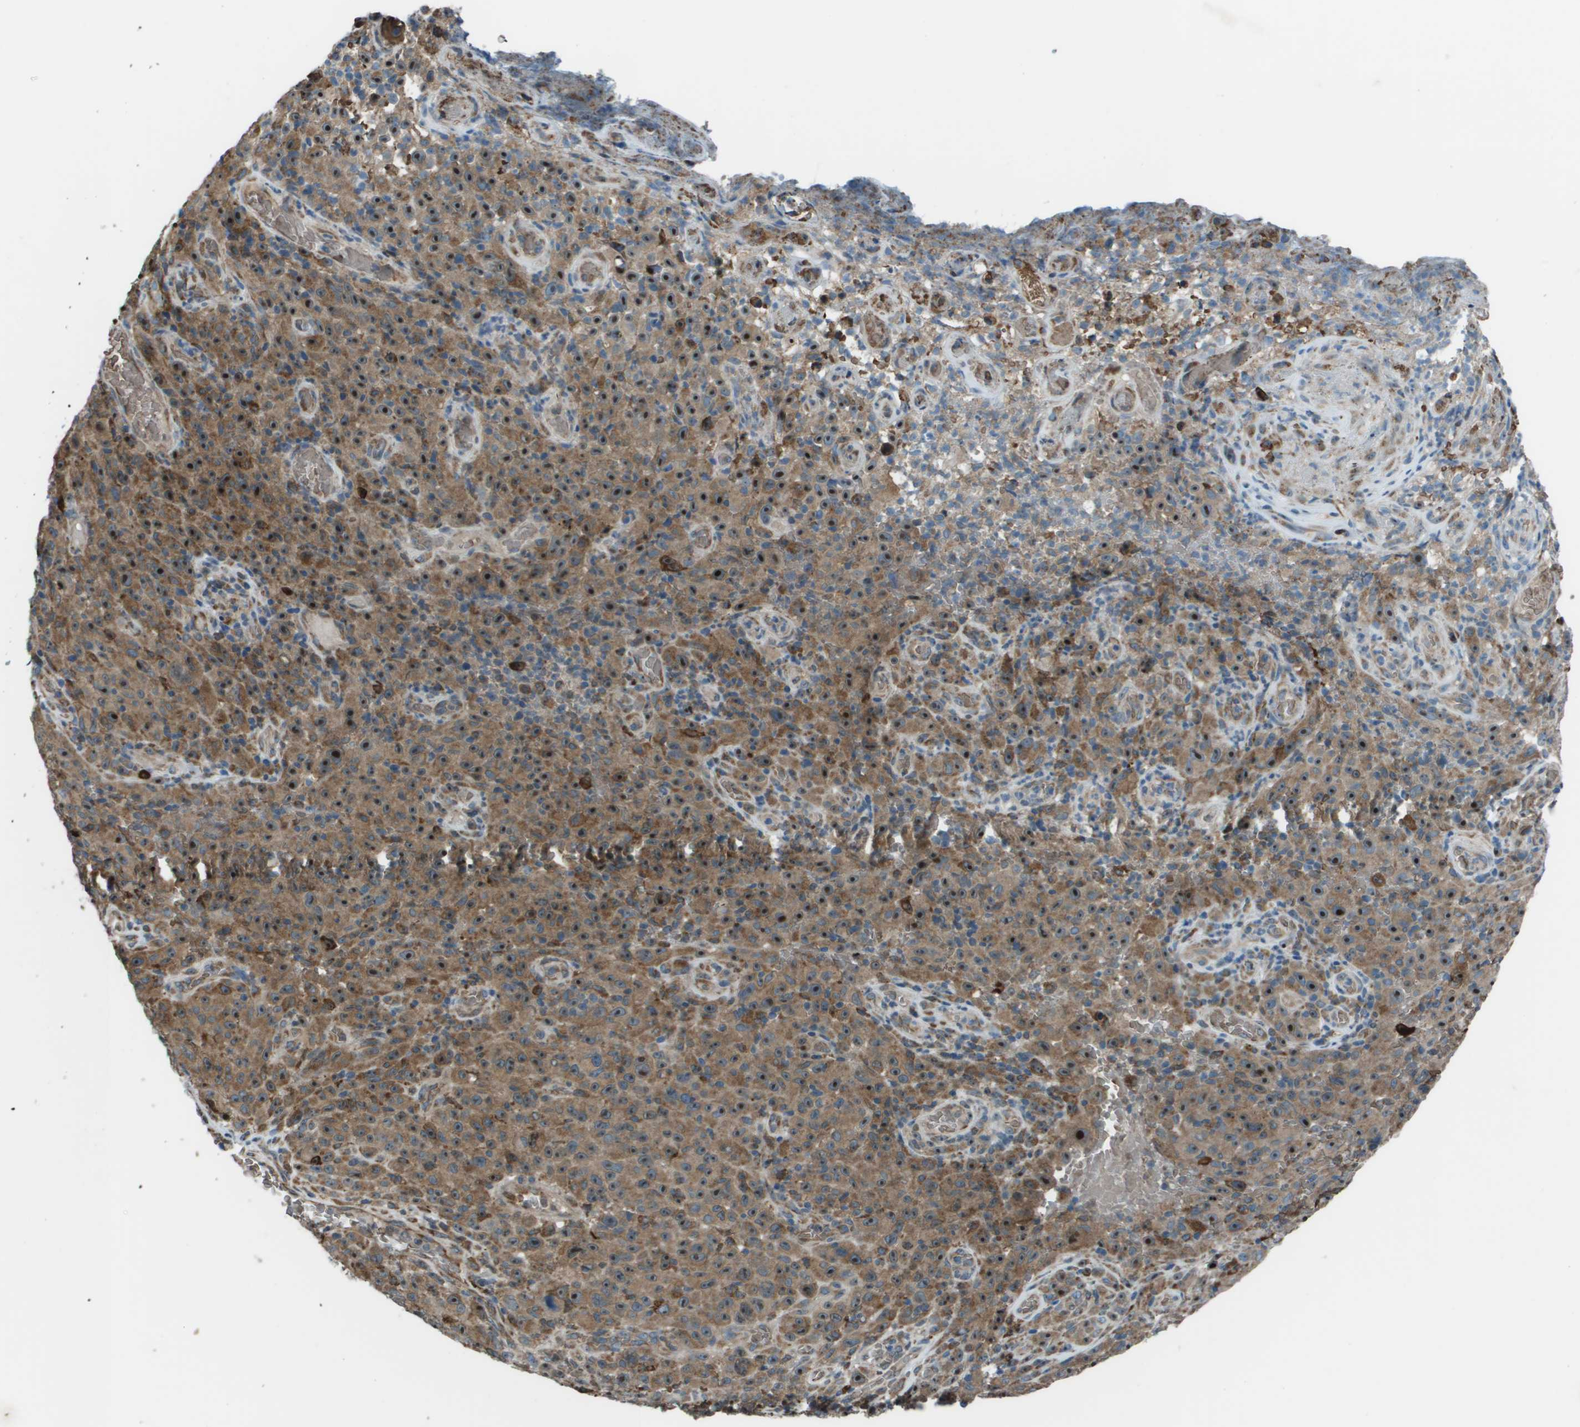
{"staining": {"intensity": "moderate", "quantity": ">75%", "location": "cytoplasmic/membranous,nuclear"}, "tissue": "melanoma", "cell_type": "Tumor cells", "image_type": "cancer", "snomed": [{"axis": "morphology", "description": "Malignant melanoma, NOS"}, {"axis": "topography", "description": "Skin"}], "caption": "An IHC photomicrograph of tumor tissue is shown. Protein staining in brown labels moderate cytoplasmic/membranous and nuclear positivity in malignant melanoma within tumor cells. (brown staining indicates protein expression, while blue staining denotes nuclei).", "gene": "UTS2", "patient": {"sex": "female", "age": 82}}